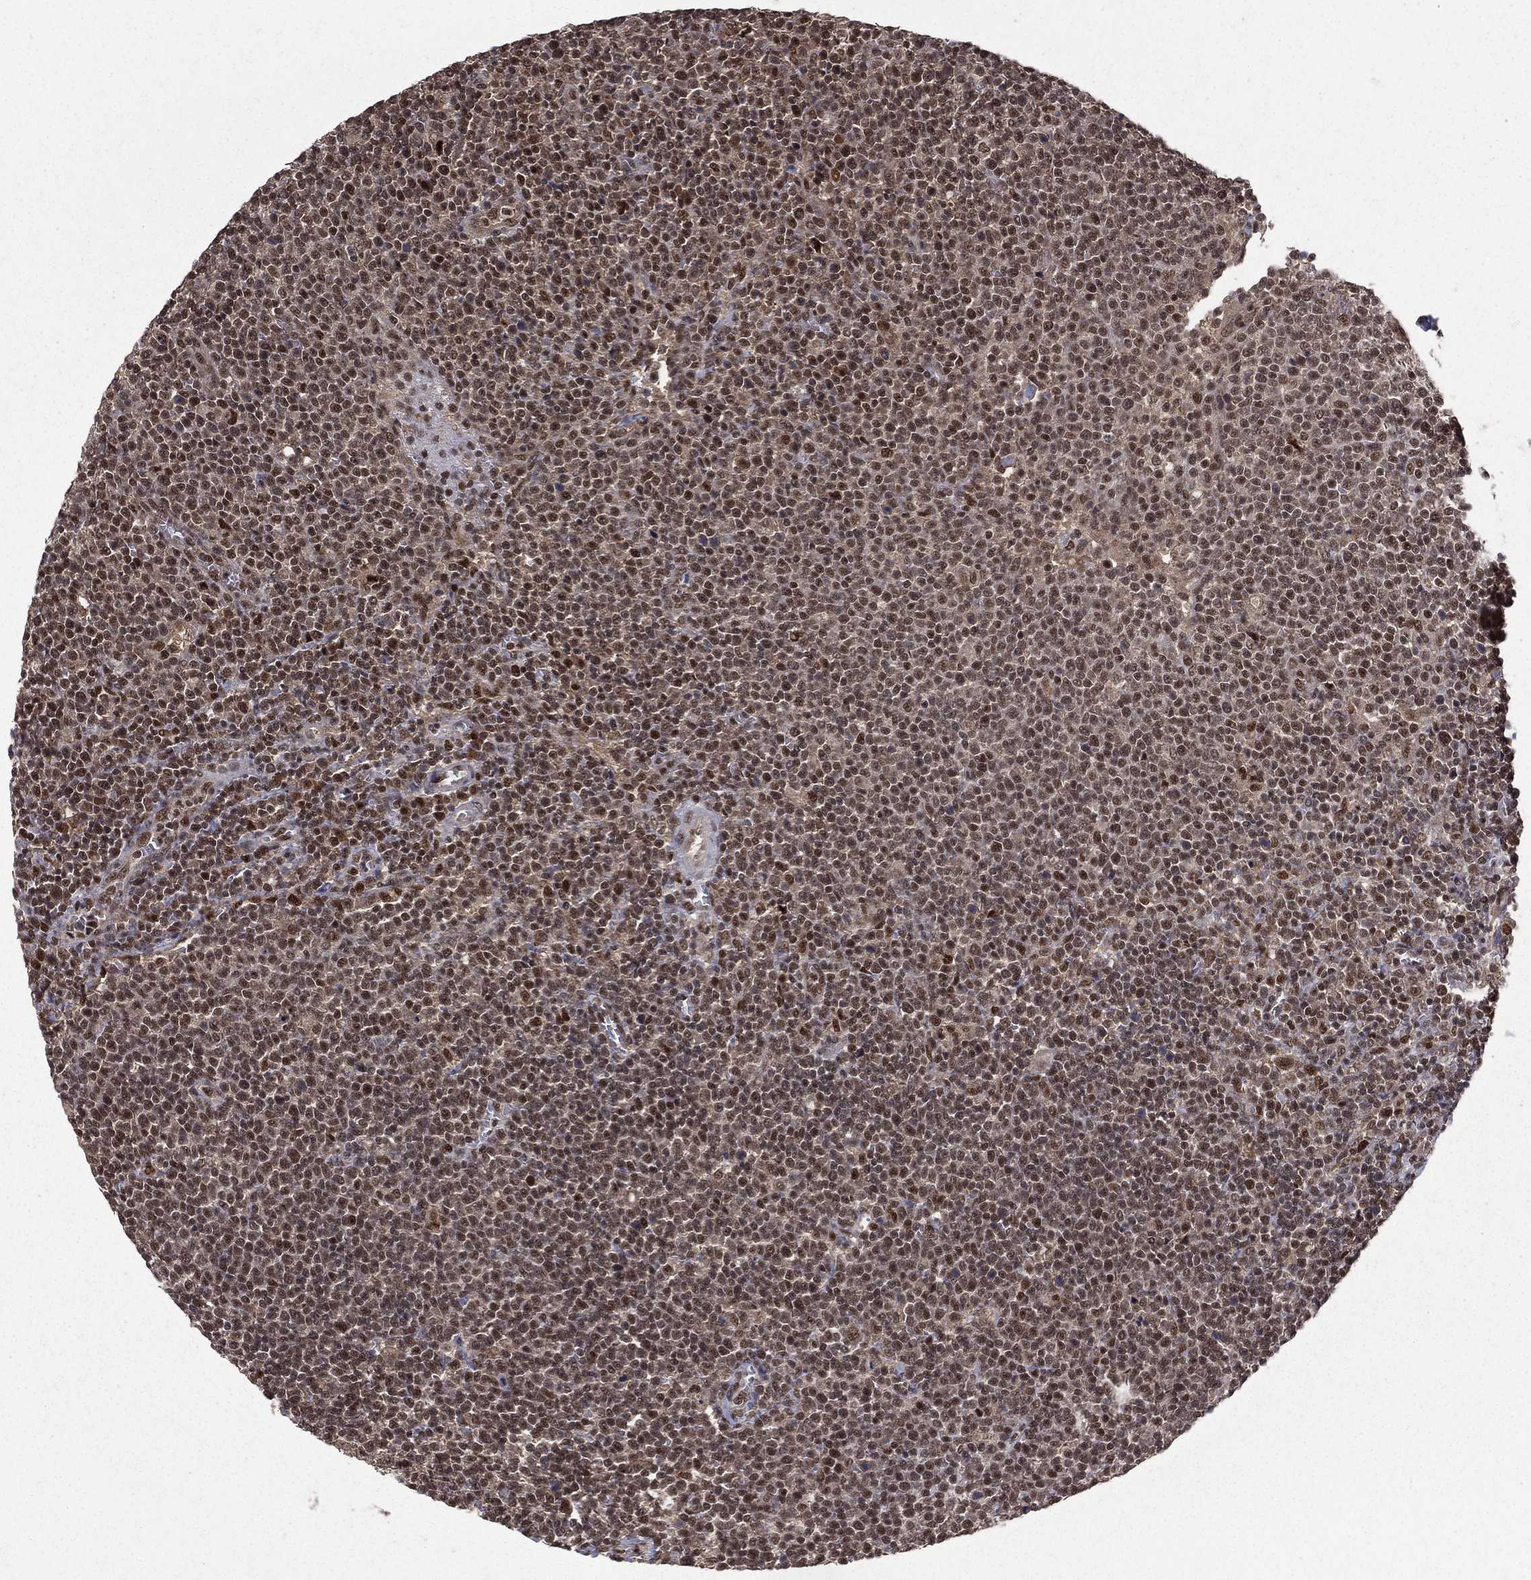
{"staining": {"intensity": "moderate", "quantity": "25%-75%", "location": "nuclear"}, "tissue": "lymphoma", "cell_type": "Tumor cells", "image_type": "cancer", "snomed": [{"axis": "morphology", "description": "Malignant lymphoma, non-Hodgkin's type, High grade"}, {"axis": "topography", "description": "Lymph node"}], "caption": "A histopathology image of high-grade malignant lymphoma, non-Hodgkin's type stained for a protein exhibits moderate nuclear brown staining in tumor cells. Using DAB (brown) and hematoxylin (blue) stains, captured at high magnification using brightfield microscopy.", "gene": "JMJD6", "patient": {"sex": "male", "age": 61}}